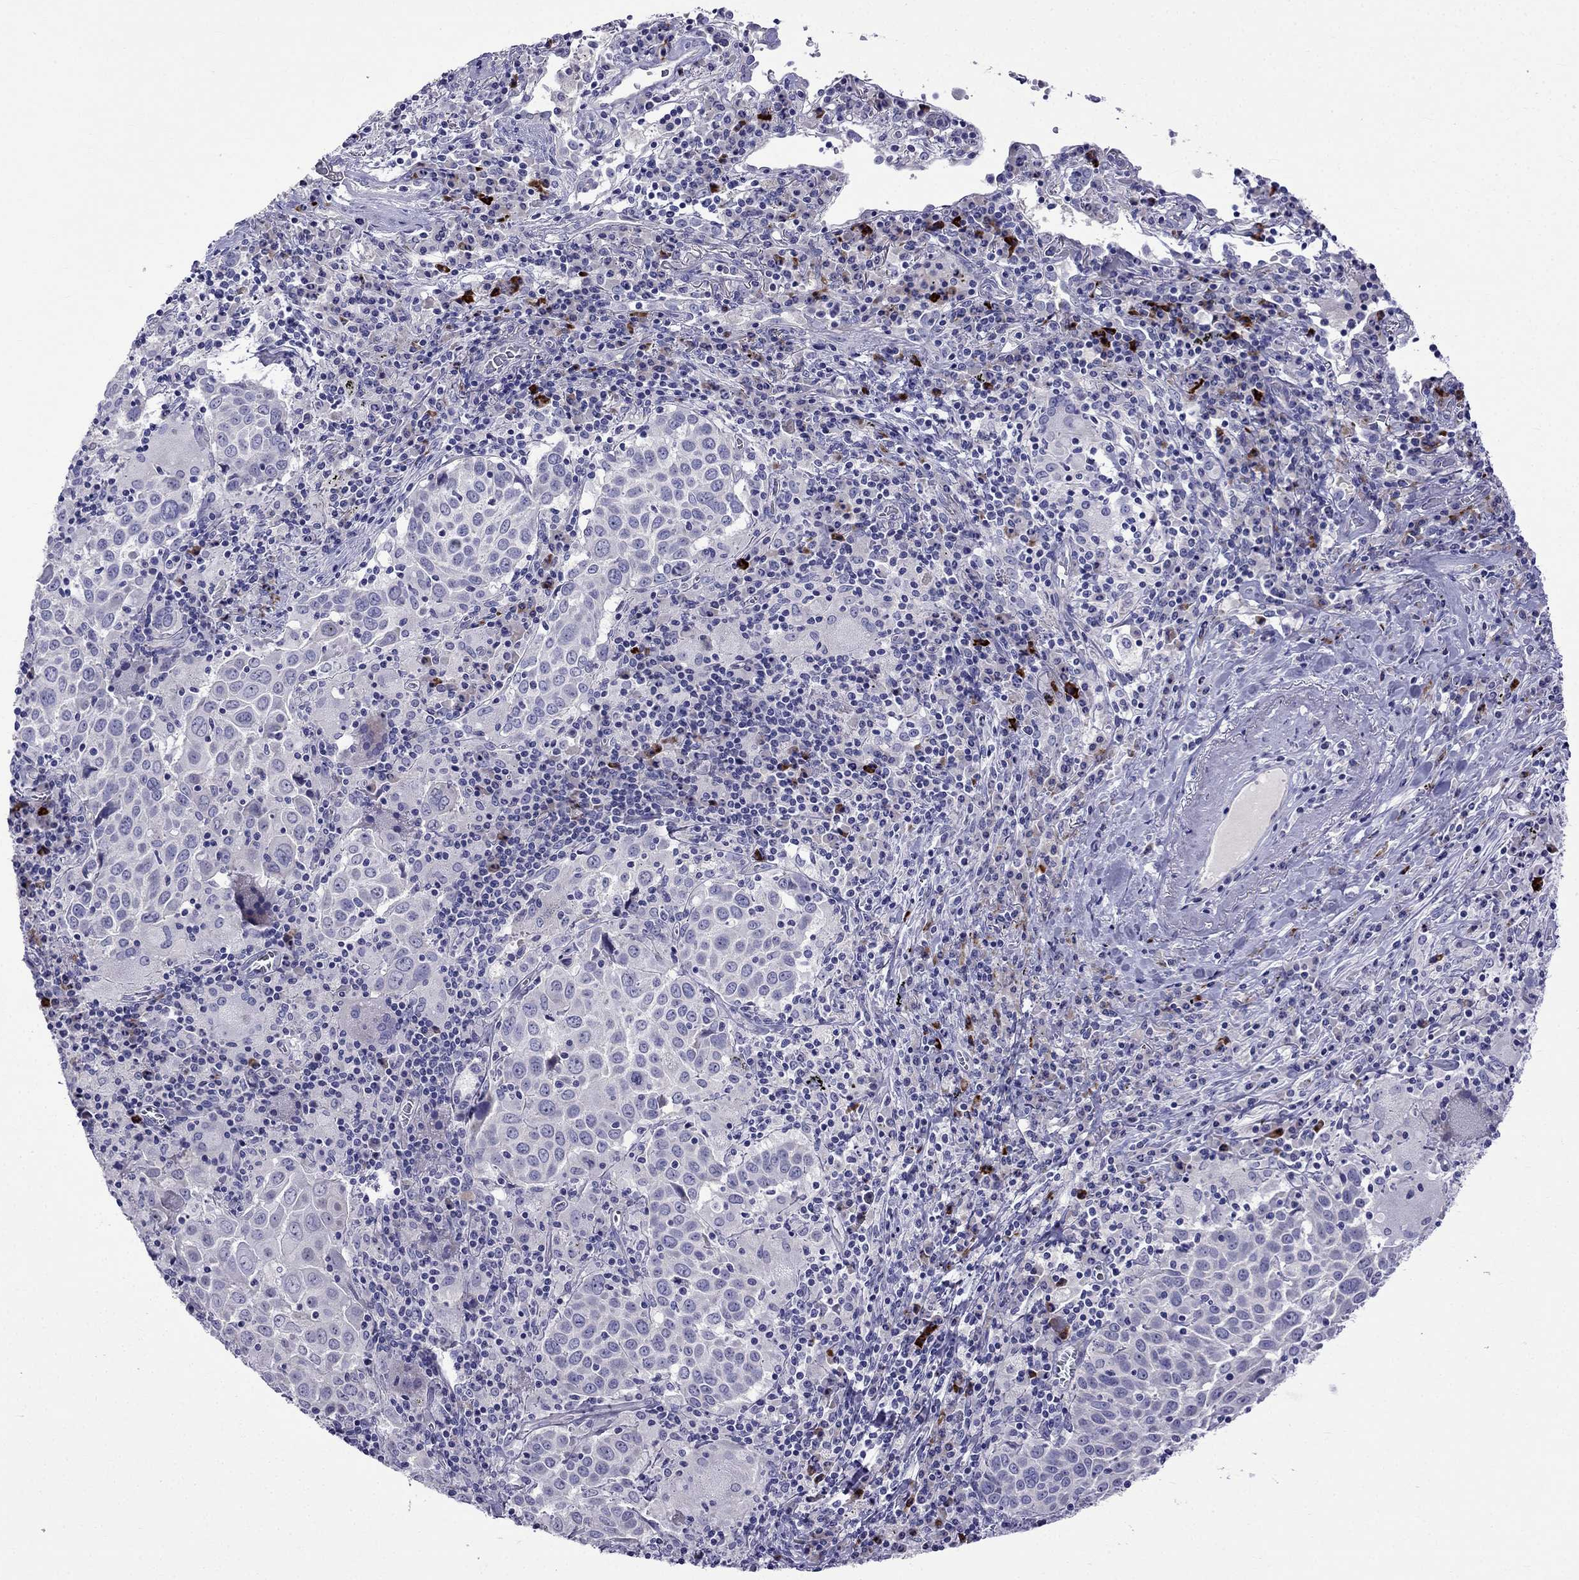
{"staining": {"intensity": "negative", "quantity": "none", "location": "none"}, "tissue": "lung cancer", "cell_type": "Tumor cells", "image_type": "cancer", "snomed": [{"axis": "morphology", "description": "Squamous cell carcinoma, NOS"}, {"axis": "topography", "description": "Lung"}], "caption": "Immunohistochemical staining of lung cancer exhibits no significant positivity in tumor cells.", "gene": "PATE1", "patient": {"sex": "male", "age": 57}}